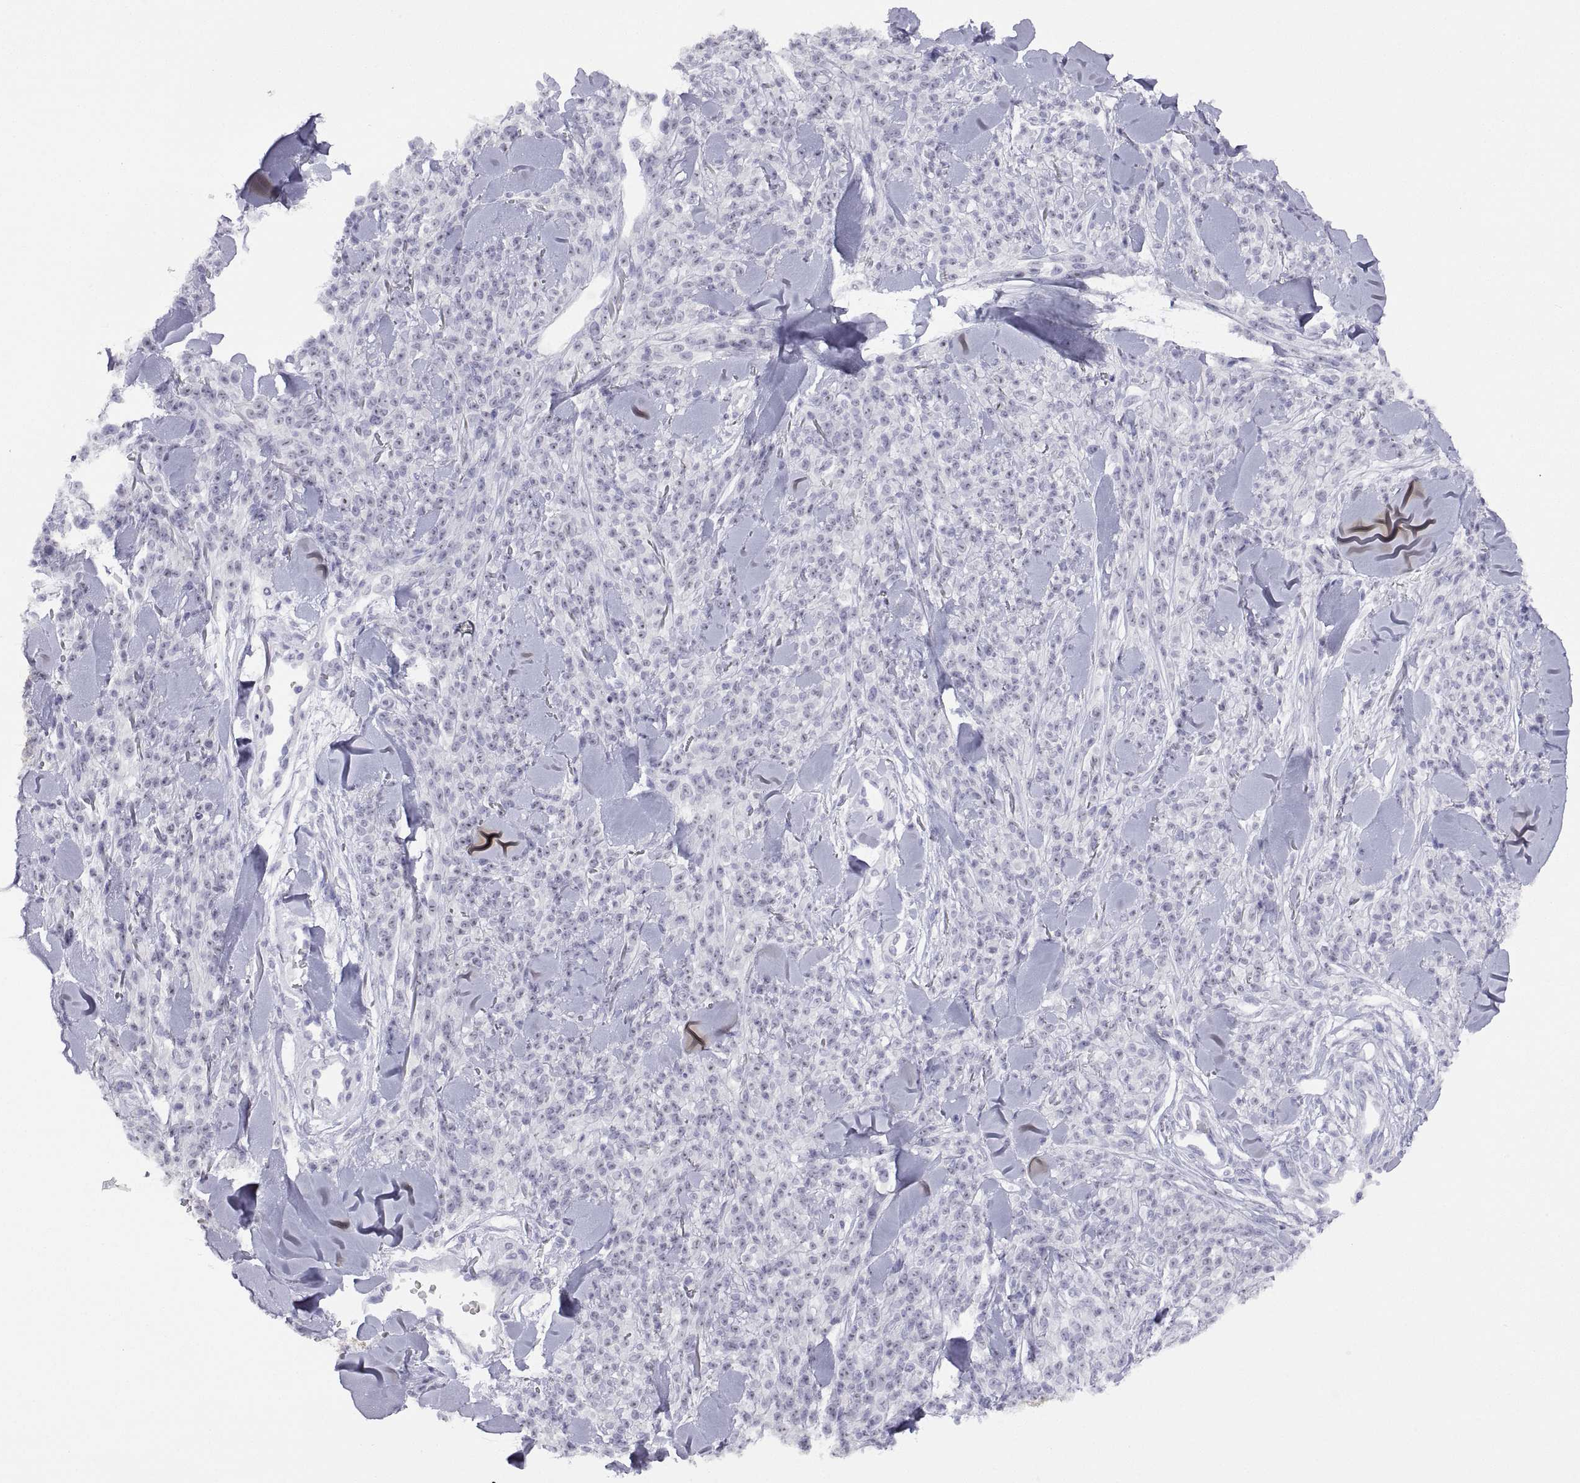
{"staining": {"intensity": "negative", "quantity": "none", "location": "none"}, "tissue": "melanoma", "cell_type": "Tumor cells", "image_type": "cancer", "snomed": [{"axis": "morphology", "description": "Malignant melanoma, NOS"}, {"axis": "topography", "description": "Skin"}, {"axis": "topography", "description": "Skin of trunk"}], "caption": "Tumor cells show no significant staining in melanoma.", "gene": "VSX2", "patient": {"sex": "male", "age": 74}}